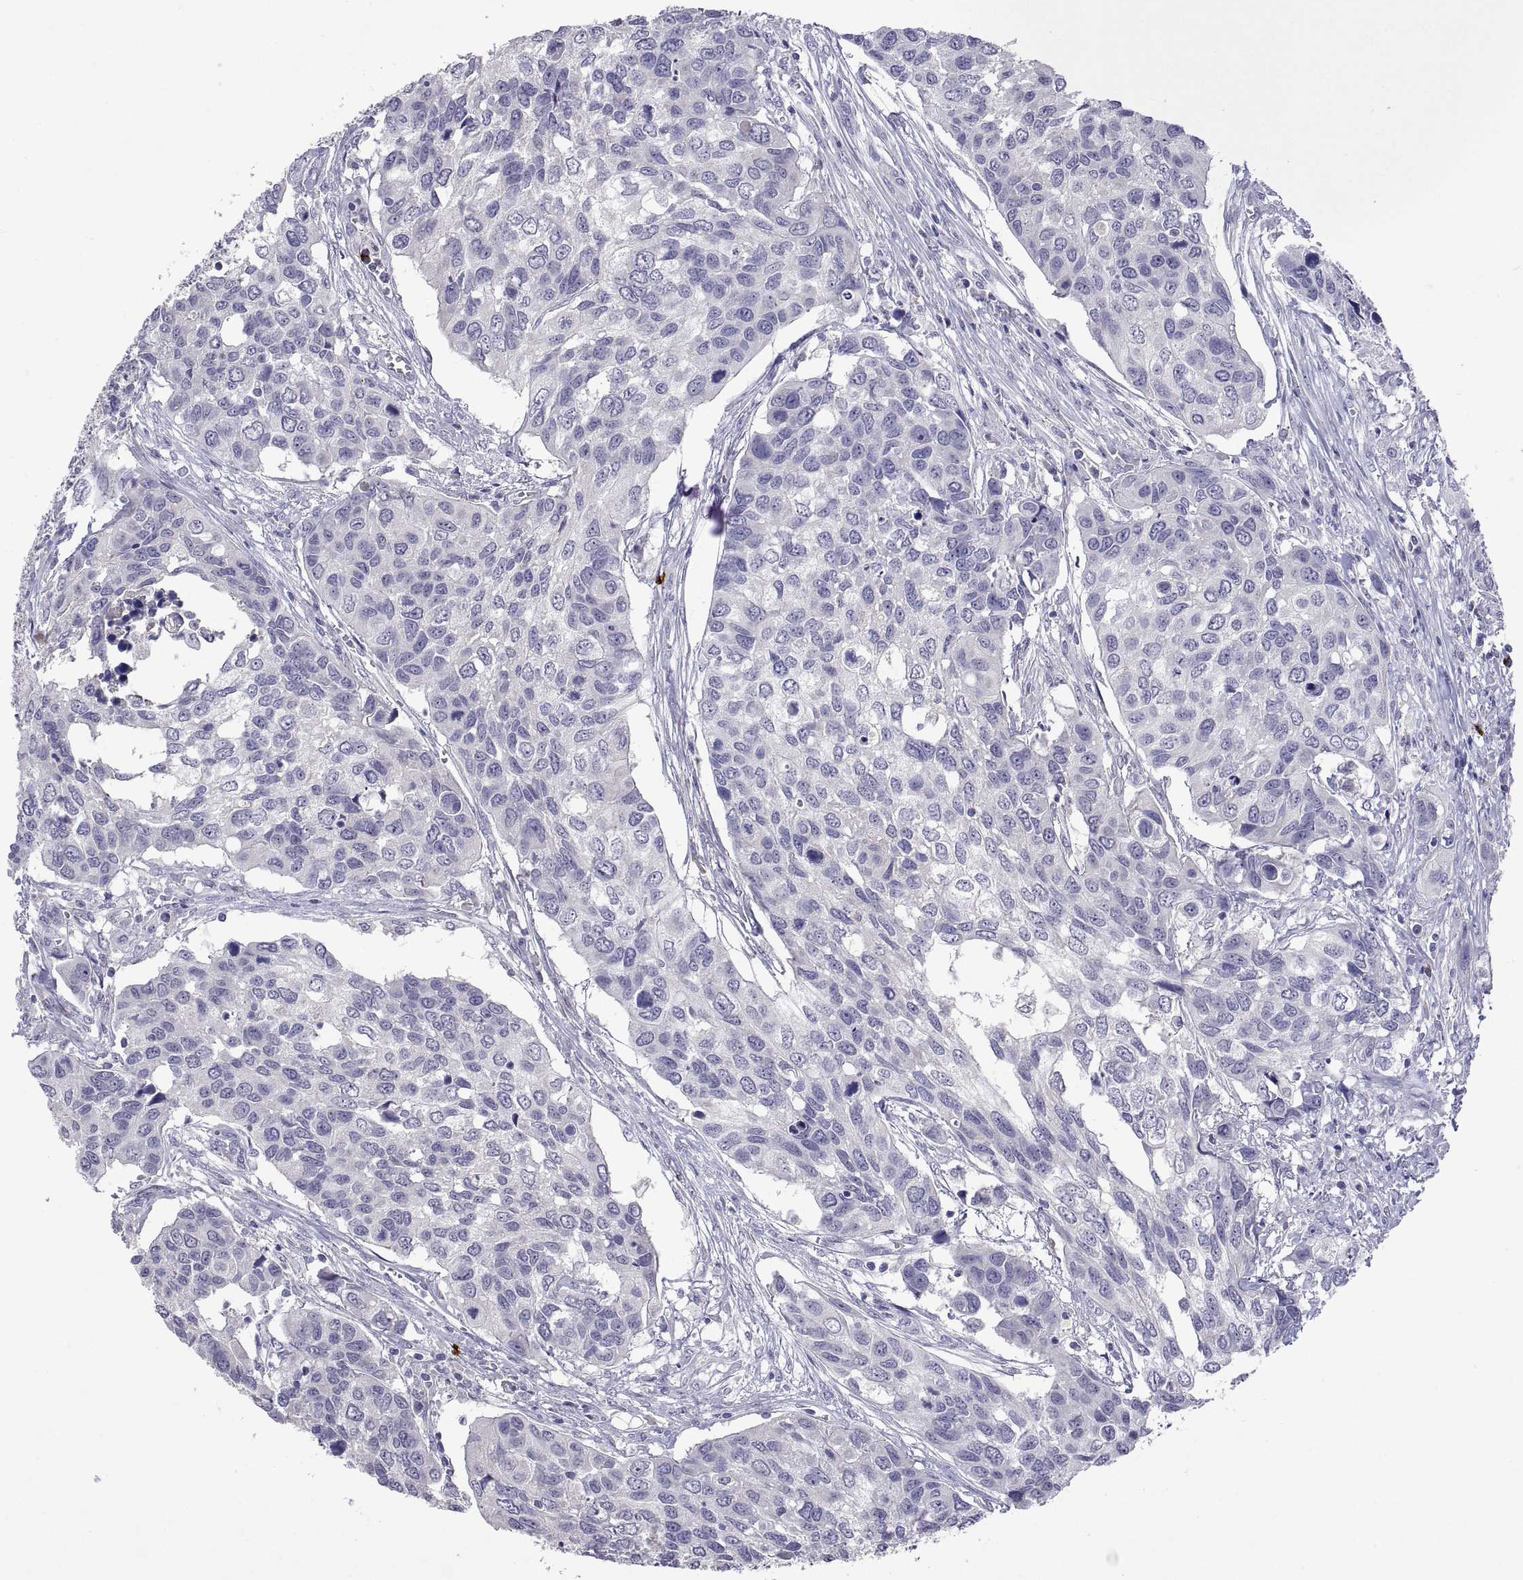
{"staining": {"intensity": "negative", "quantity": "none", "location": "none"}, "tissue": "urothelial cancer", "cell_type": "Tumor cells", "image_type": "cancer", "snomed": [{"axis": "morphology", "description": "Urothelial carcinoma, High grade"}, {"axis": "topography", "description": "Urinary bladder"}], "caption": "Human urothelial carcinoma (high-grade) stained for a protein using immunohistochemistry (IHC) displays no staining in tumor cells.", "gene": "MS4A1", "patient": {"sex": "male", "age": 60}}